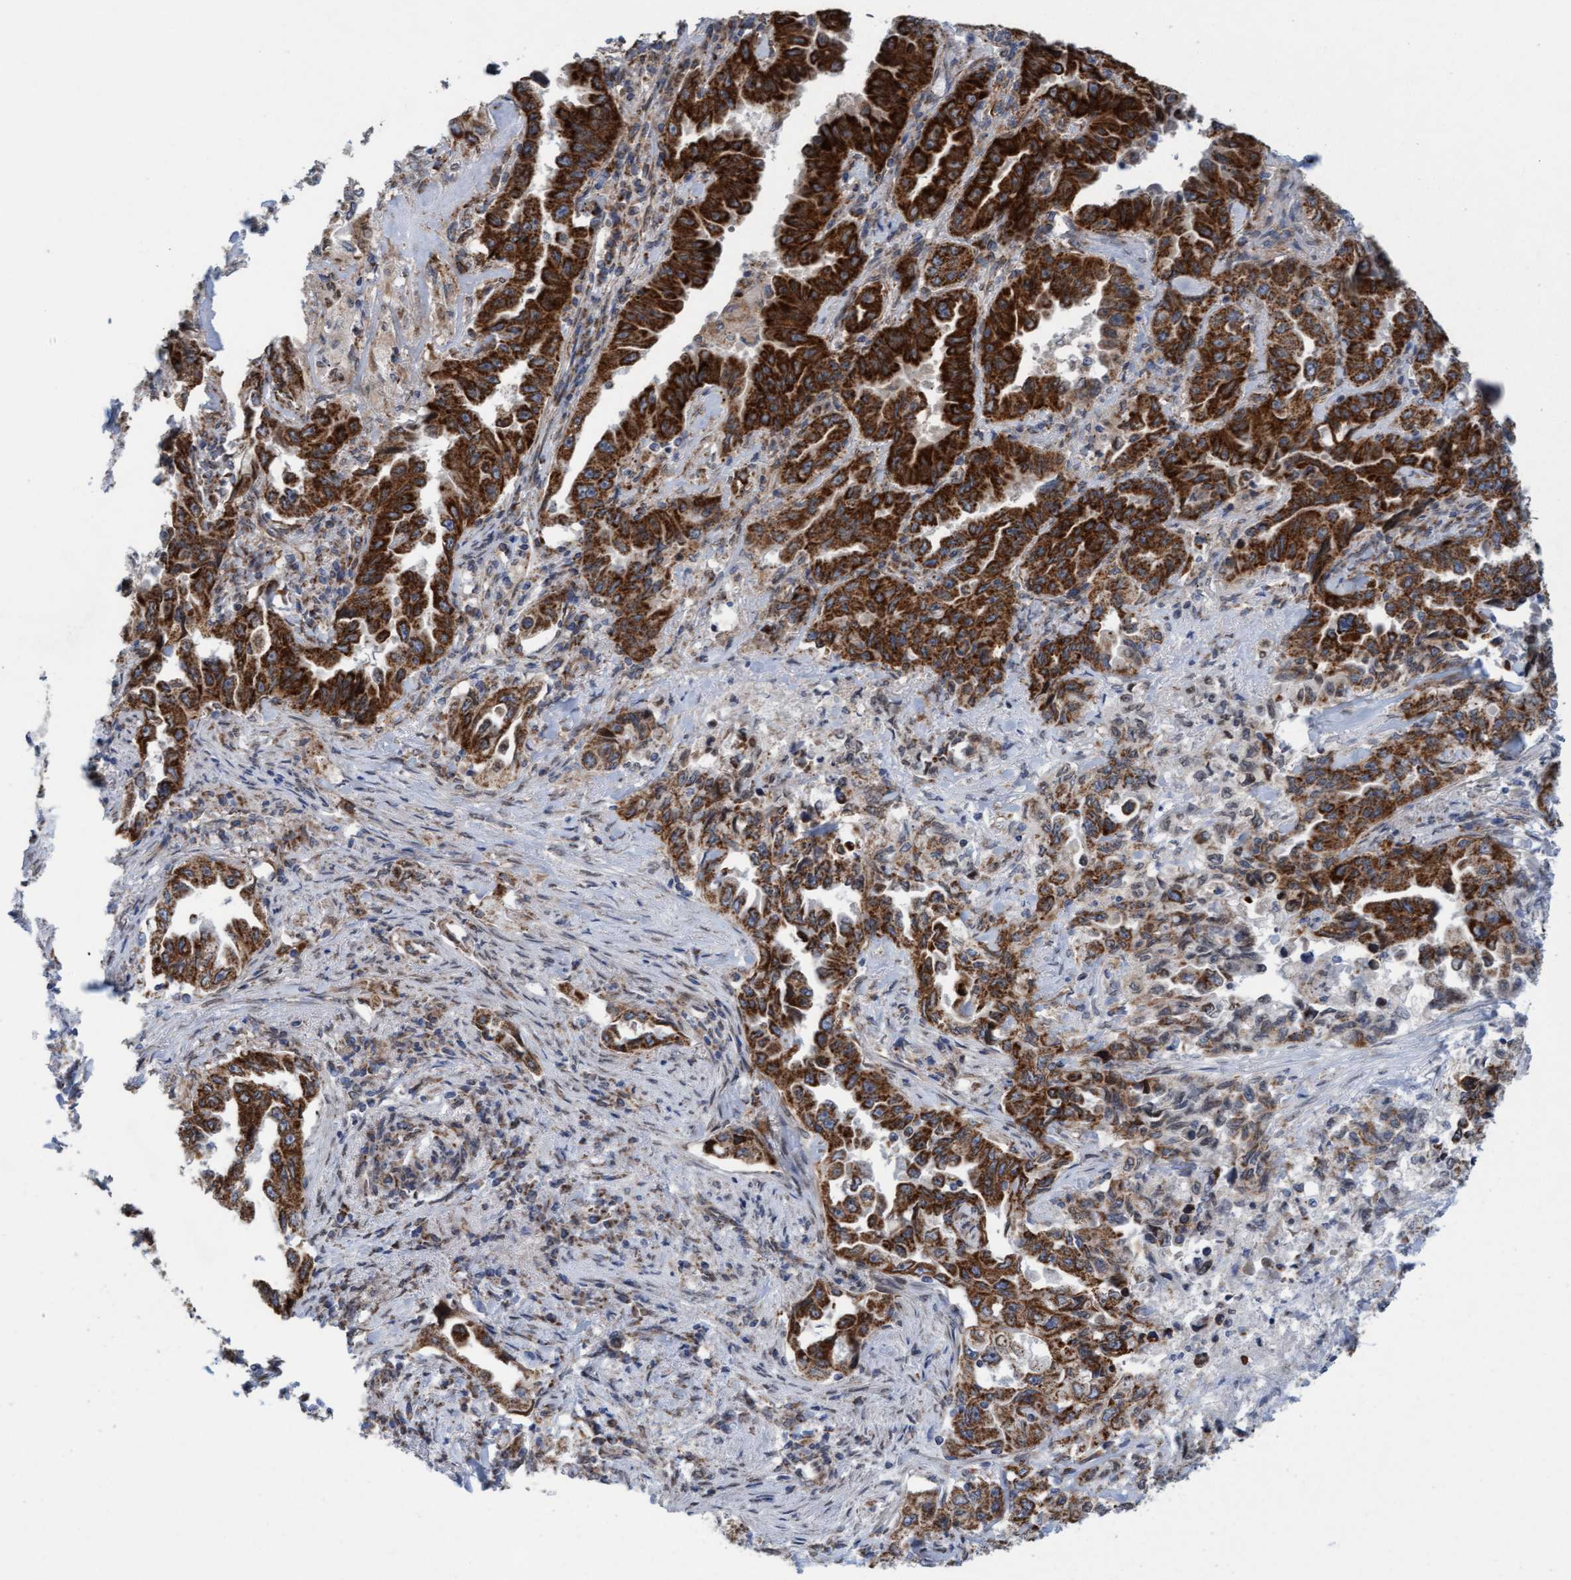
{"staining": {"intensity": "strong", "quantity": ">75%", "location": "cytoplasmic/membranous"}, "tissue": "lung cancer", "cell_type": "Tumor cells", "image_type": "cancer", "snomed": [{"axis": "morphology", "description": "Adenocarcinoma, NOS"}, {"axis": "topography", "description": "Lung"}], "caption": "Human lung adenocarcinoma stained with a protein marker reveals strong staining in tumor cells.", "gene": "MRPS23", "patient": {"sex": "female", "age": 51}}